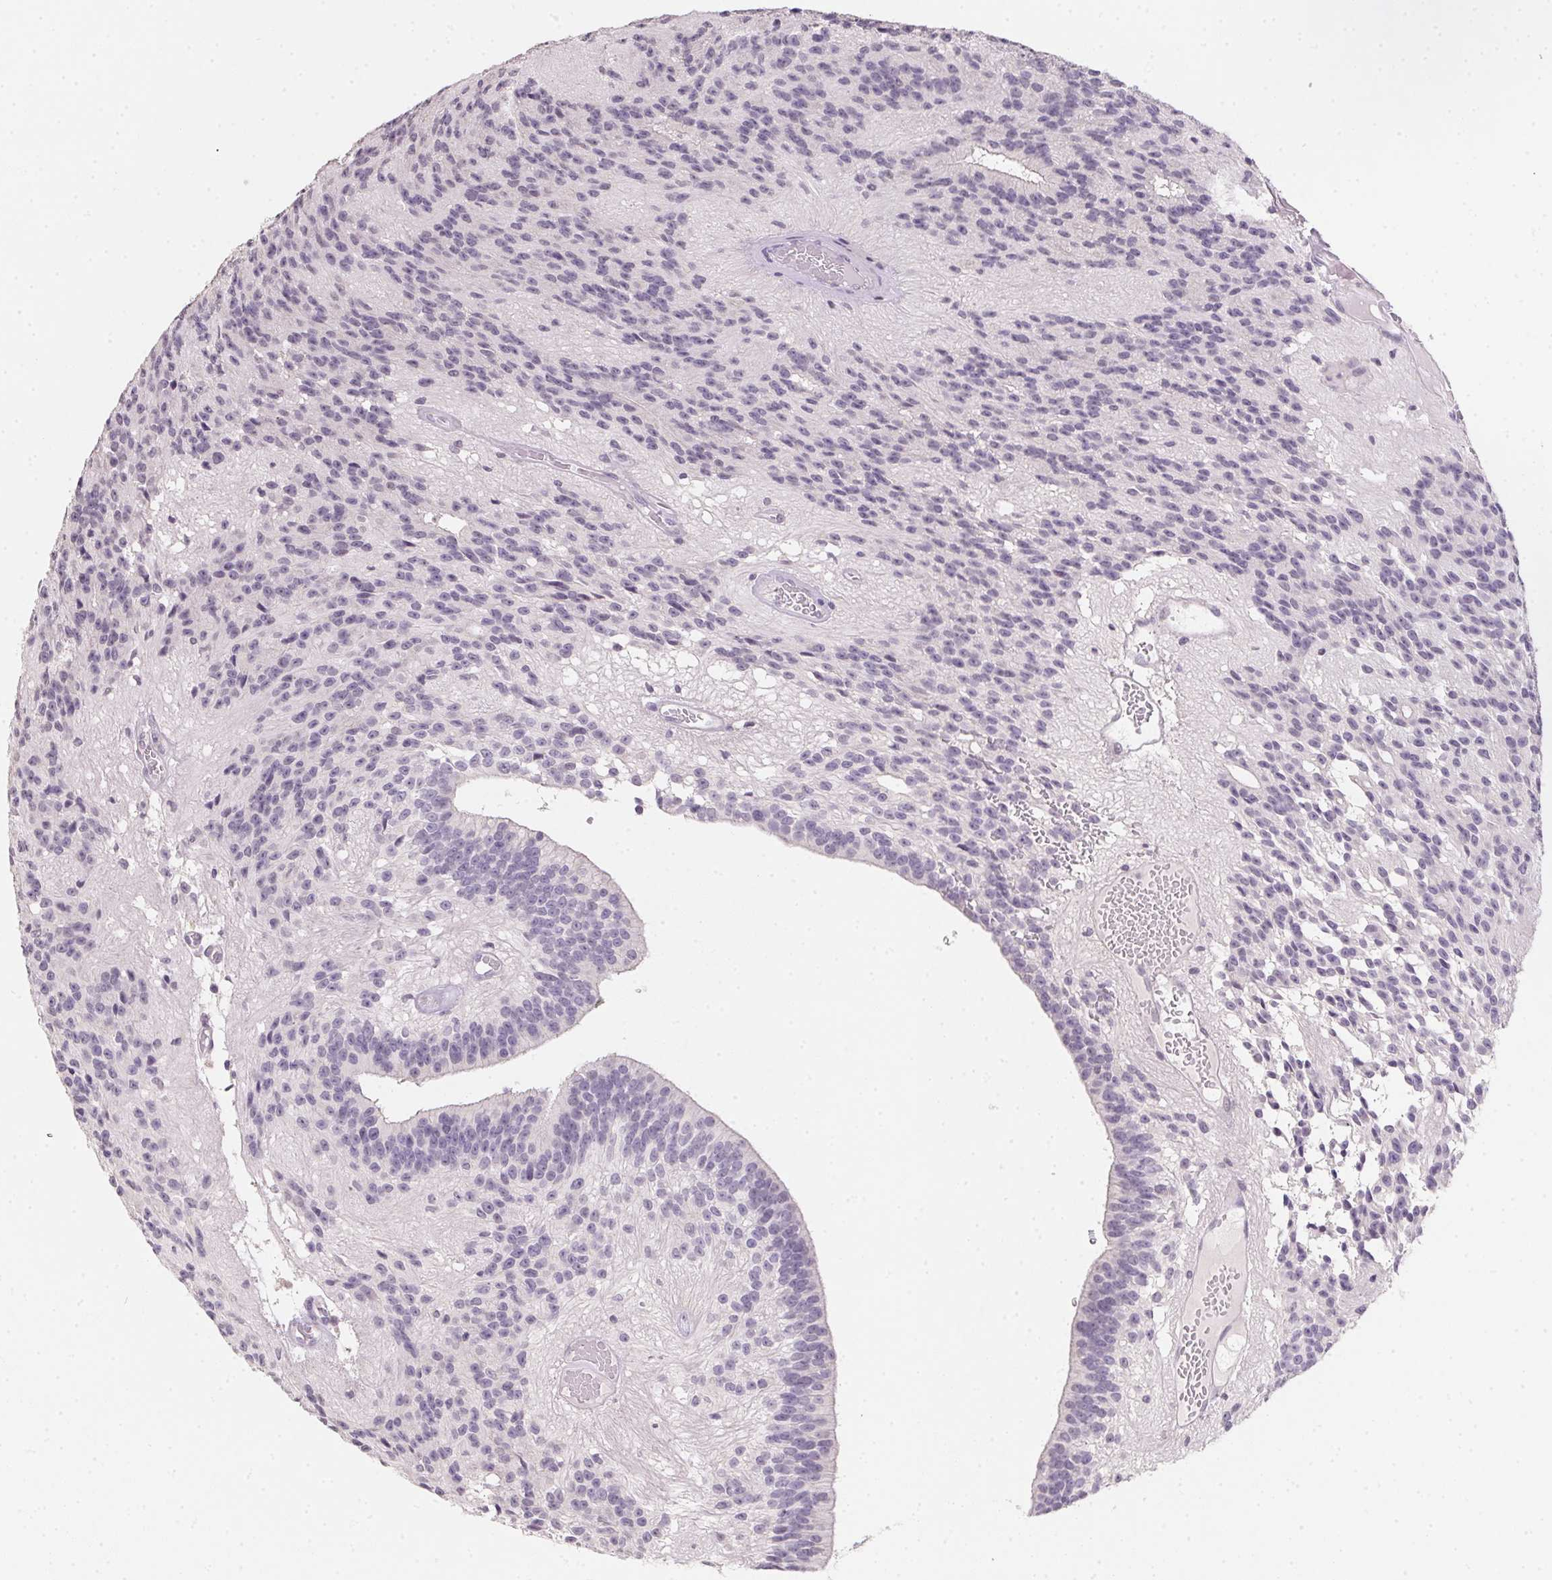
{"staining": {"intensity": "negative", "quantity": "none", "location": "none"}, "tissue": "glioma", "cell_type": "Tumor cells", "image_type": "cancer", "snomed": [{"axis": "morphology", "description": "Glioma, malignant, Low grade"}, {"axis": "topography", "description": "Brain"}], "caption": "This micrograph is of glioma stained with IHC to label a protein in brown with the nuclei are counter-stained blue. There is no expression in tumor cells.", "gene": "SLC6A18", "patient": {"sex": "male", "age": 31}}